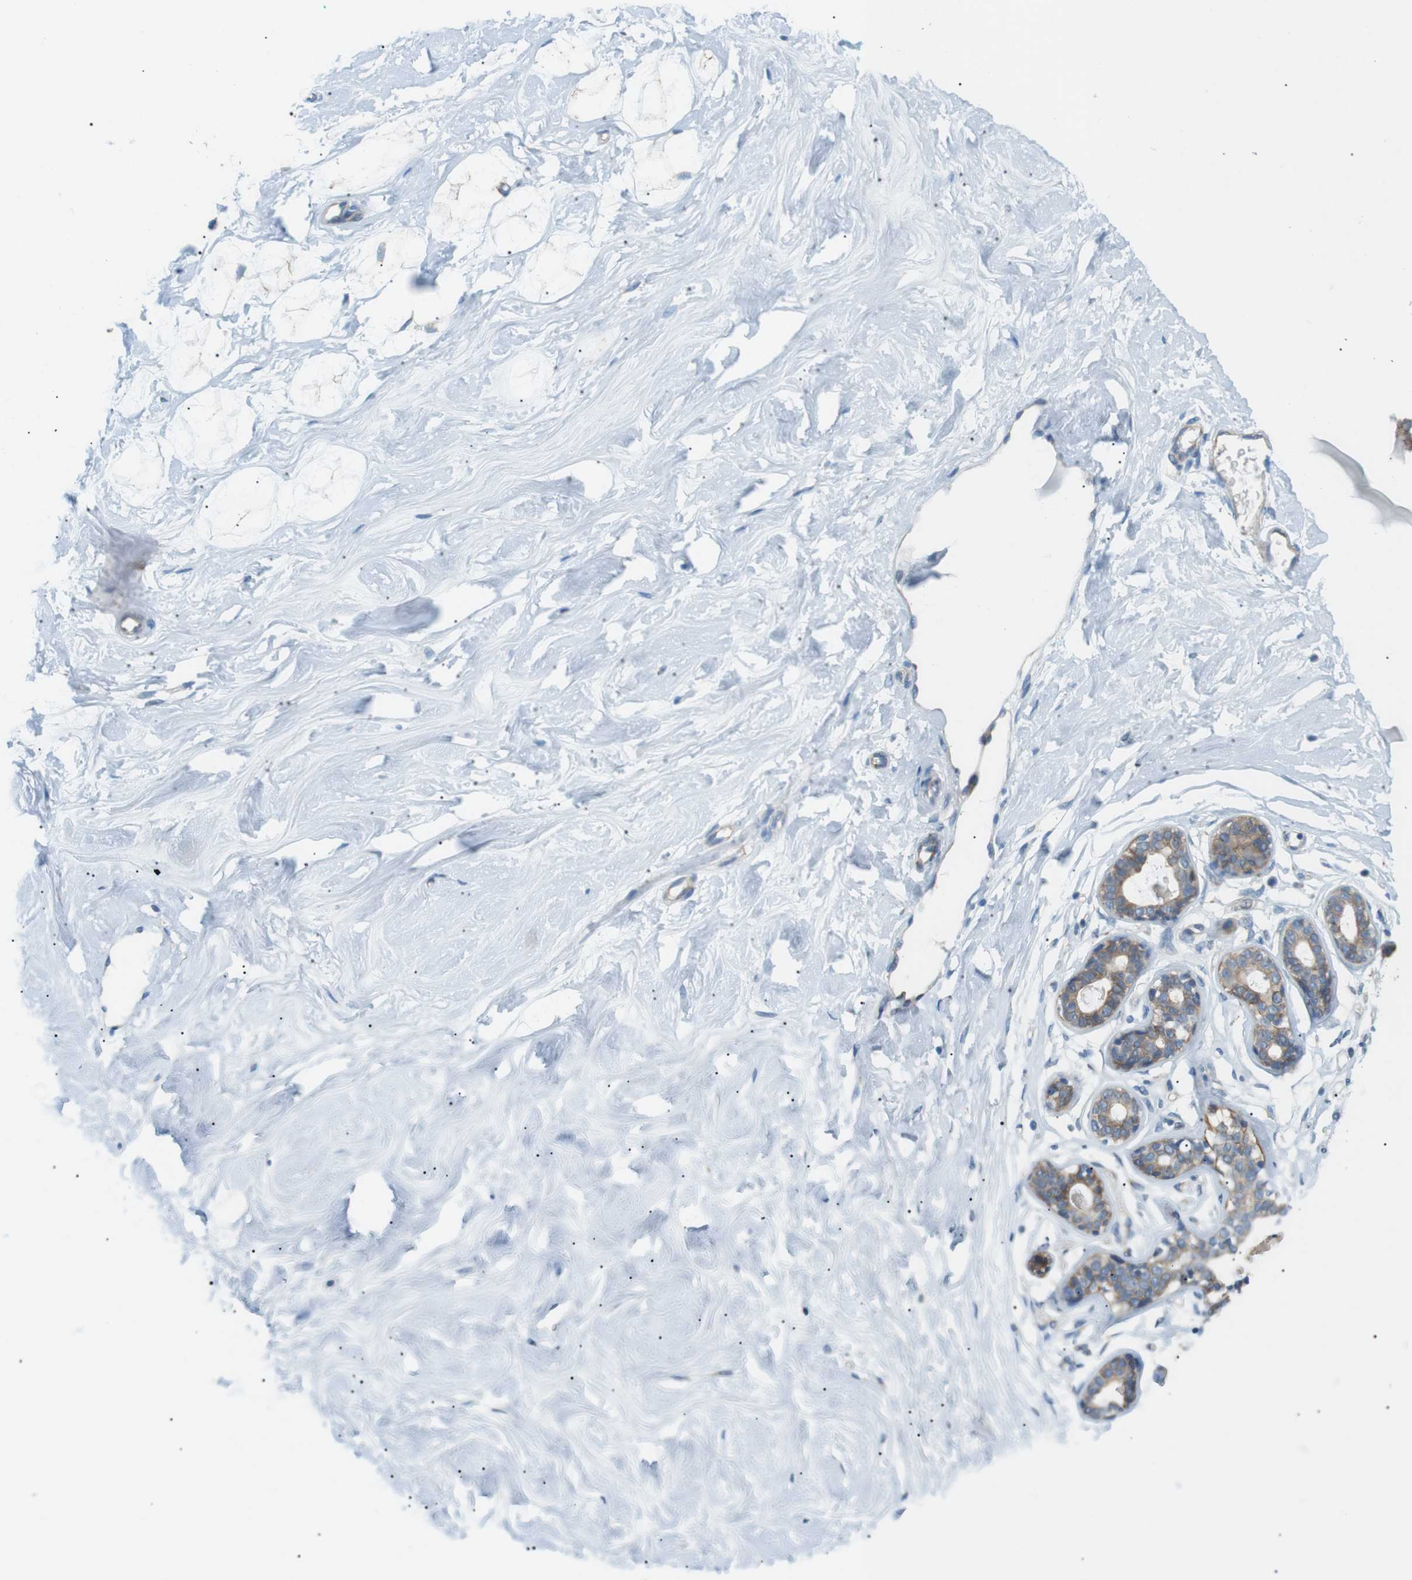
{"staining": {"intensity": "negative", "quantity": "none", "location": "none"}, "tissue": "breast", "cell_type": "Adipocytes", "image_type": "normal", "snomed": [{"axis": "morphology", "description": "Normal tissue, NOS"}, {"axis": "topography", "description": "Breast"}], "caption": "Human breast stained for a protein using IHC reveals no expression in adipocytes.", "gene": "MTARC2", "patient": {"sex": "female", "age": 23}}